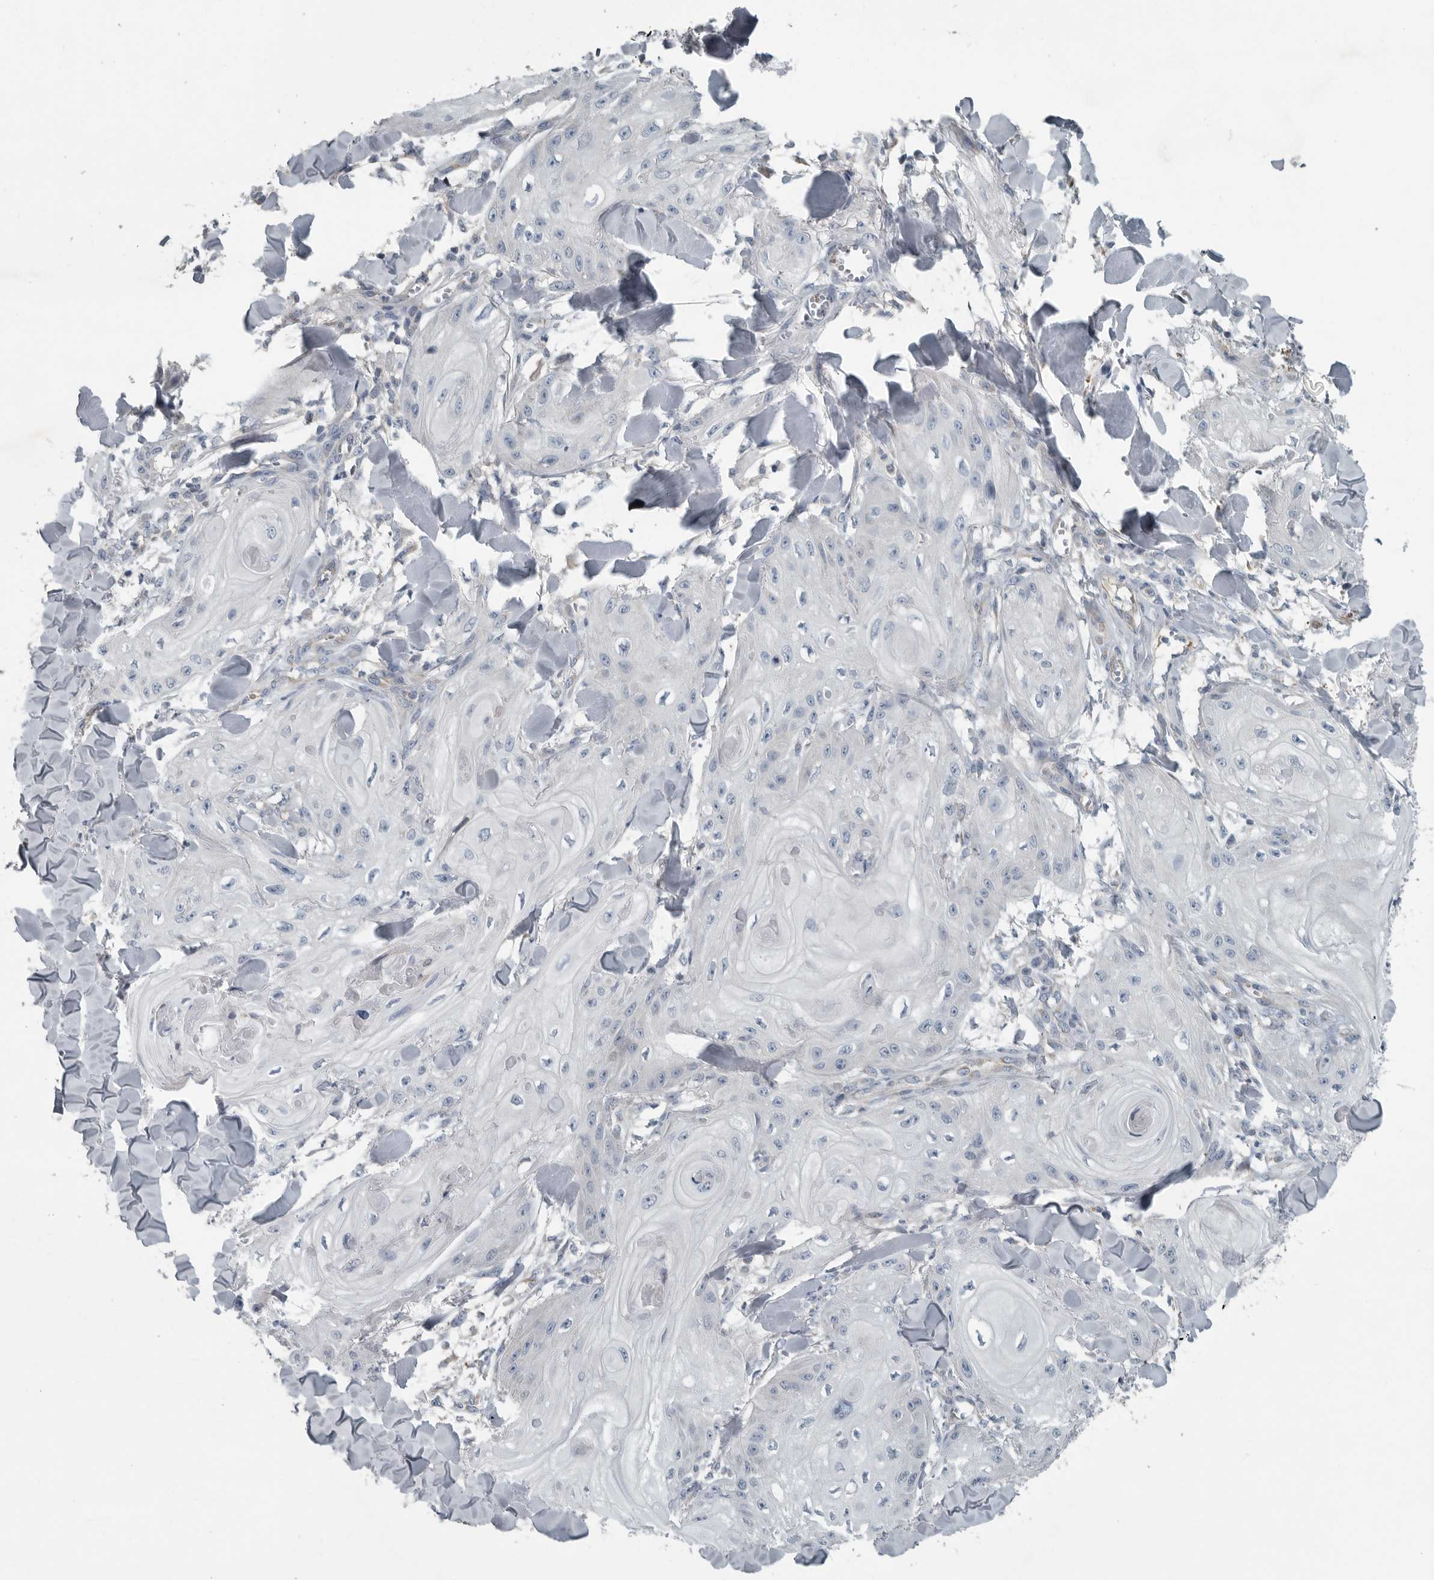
{"staining": {"intensity": "negative", "quantity": "none", "location": "none"}, "tissue": "skin cancer", "cell_type": "Tumor cells", "image_type": "cancer", "snomed": [{"axis": "morphology", "description": "Squamous cell carcinoma, NOS"}, {"axis": "topography", "description": "Skin"}], "caption": "The immunohistochemistry (IHC) micrograph has no significant positivity in tumor cells of skin cancer tissue. Brightfield microscopy of immunohistochemistry stained with DAB (brown) and hematoxylin (blue), captured at high magnification.", "gene": "MPP3", "patient": {"sex": "male", "age": 74}}